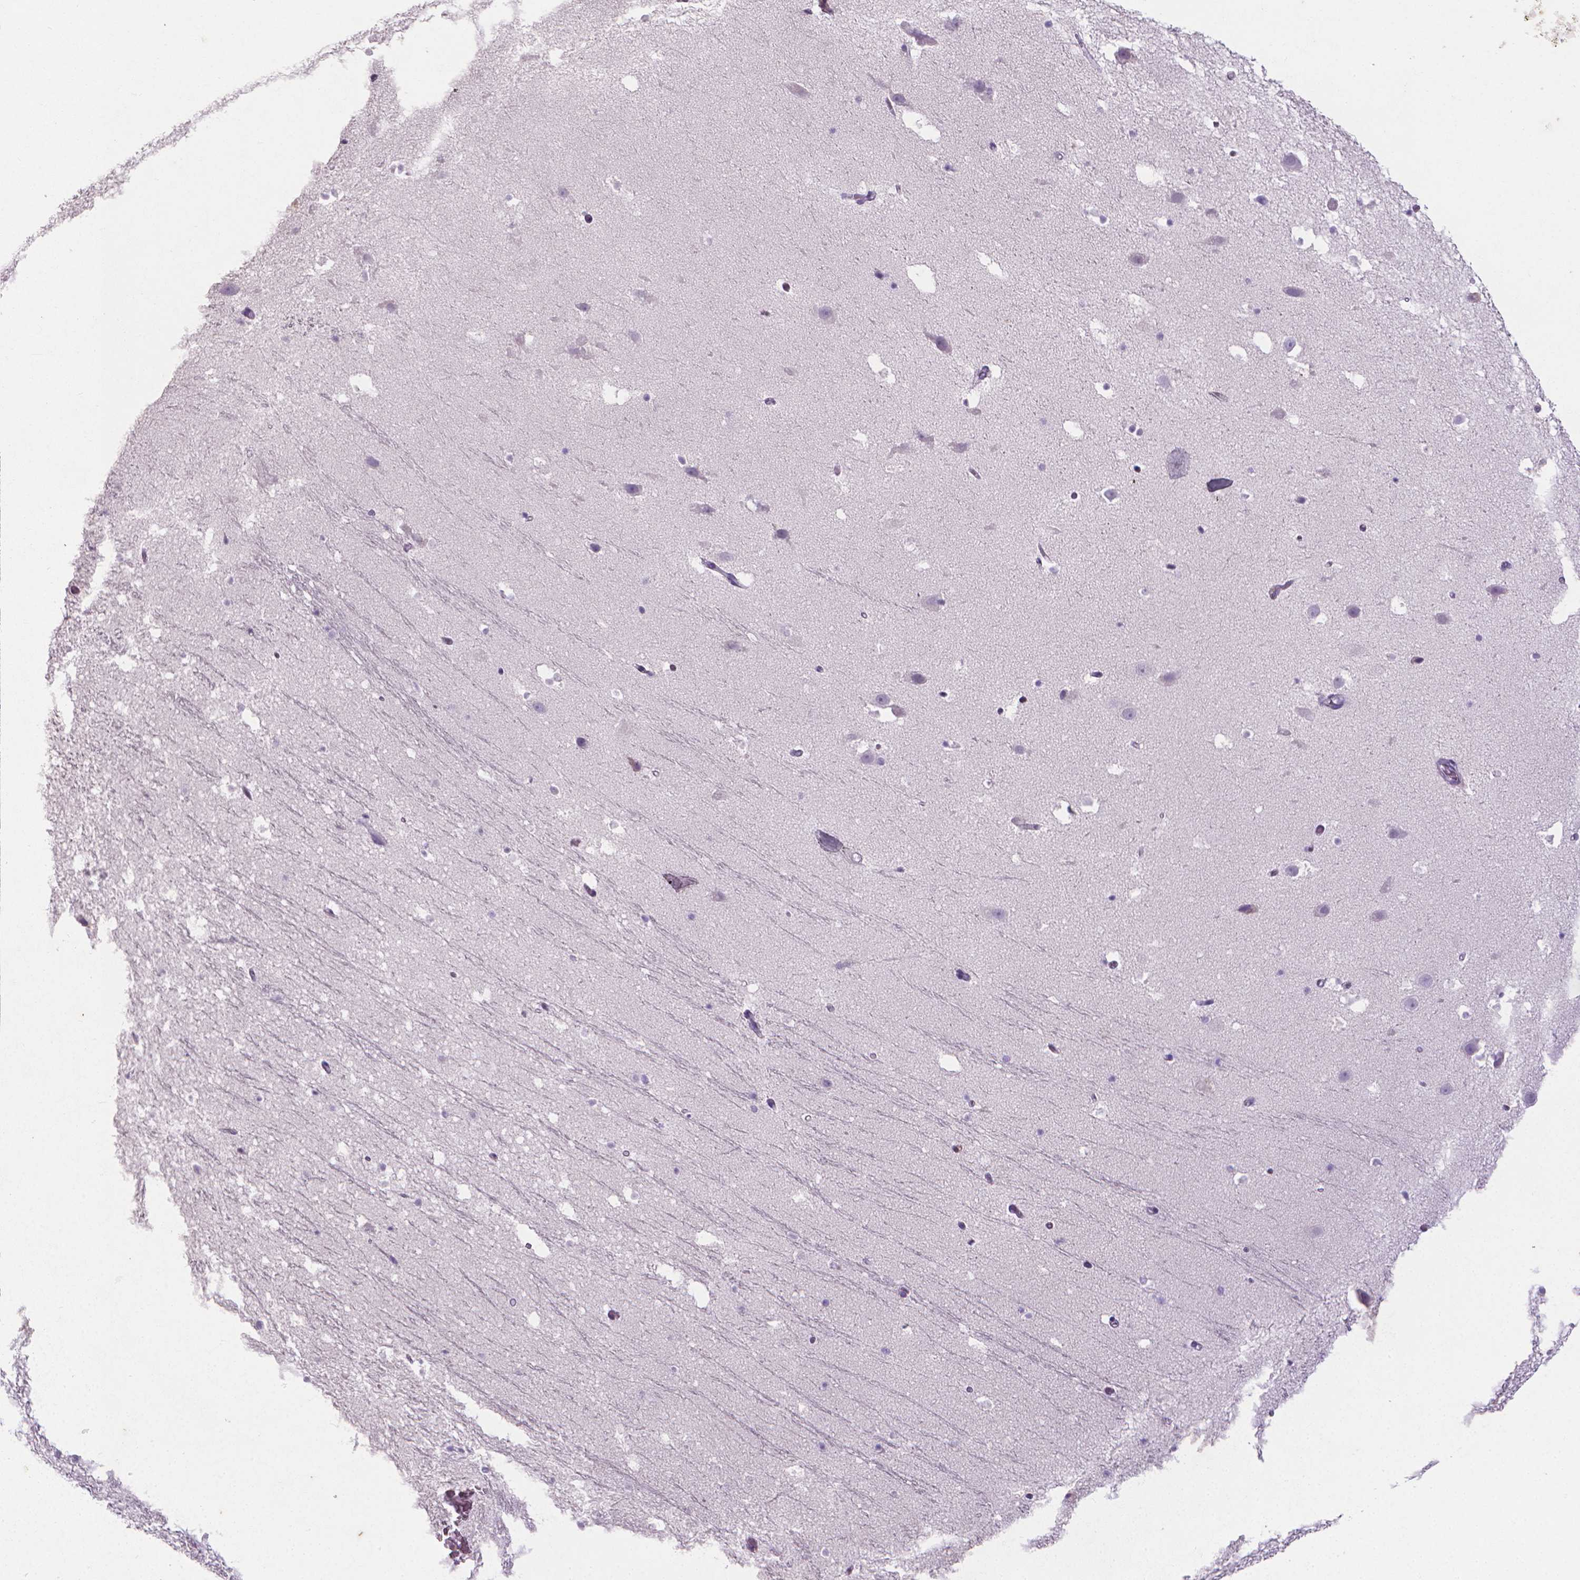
{"staining": {"intensity": "negative", "quantity": "none", "location": "none"}, "tissue": "hippocampus", "cell_type": "Glial cells", "image_type": "normal", "snomed": [{"axis": "morphology", "description": "Normal tissue, NOS"}, {"axis": "topography", "description": "Hippocampus"}], "caption": "There is no significant staining in glial cells of hippocampus.", "gene": "XPNPEP2", "patient": {"sex": "male", "age": 26}}